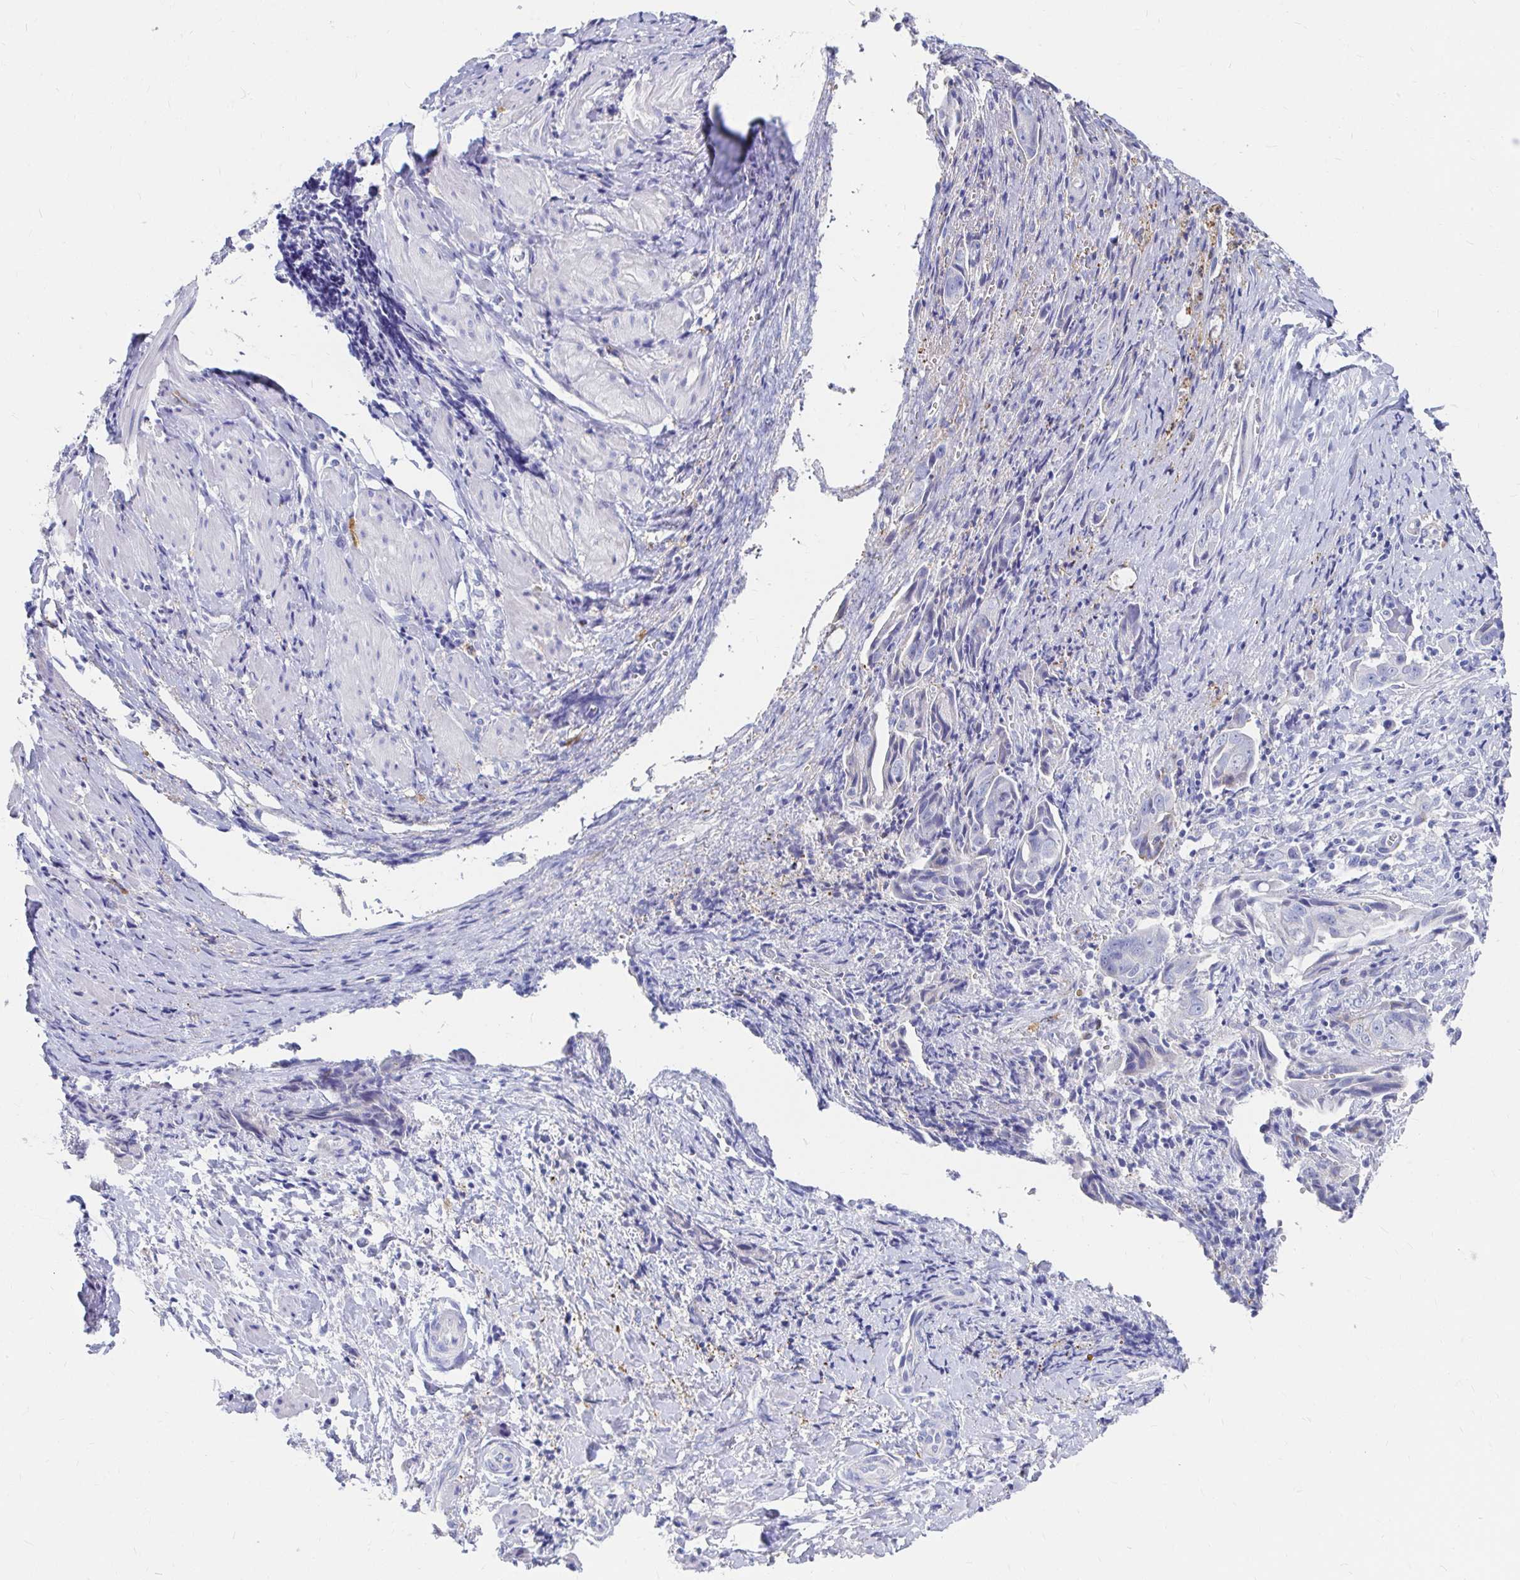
{"staining": {"intensity": "negative", "quantity": "none", "location": "none"}, "tissue": "ovarian cancer", "cell_type": "Tumor cells", "image_type": "cancer", "snomed": [{"axis": "morphology", "description": "Carcinoma, endometroid"}, {"axis": "topography", "description": "Ovary"}], "caption": "The micrograph reveals no significant expression in tumor cells of ovarian cancer.", "gene": "LAMC3", "patient": {"sex": "female", "age": 70}}